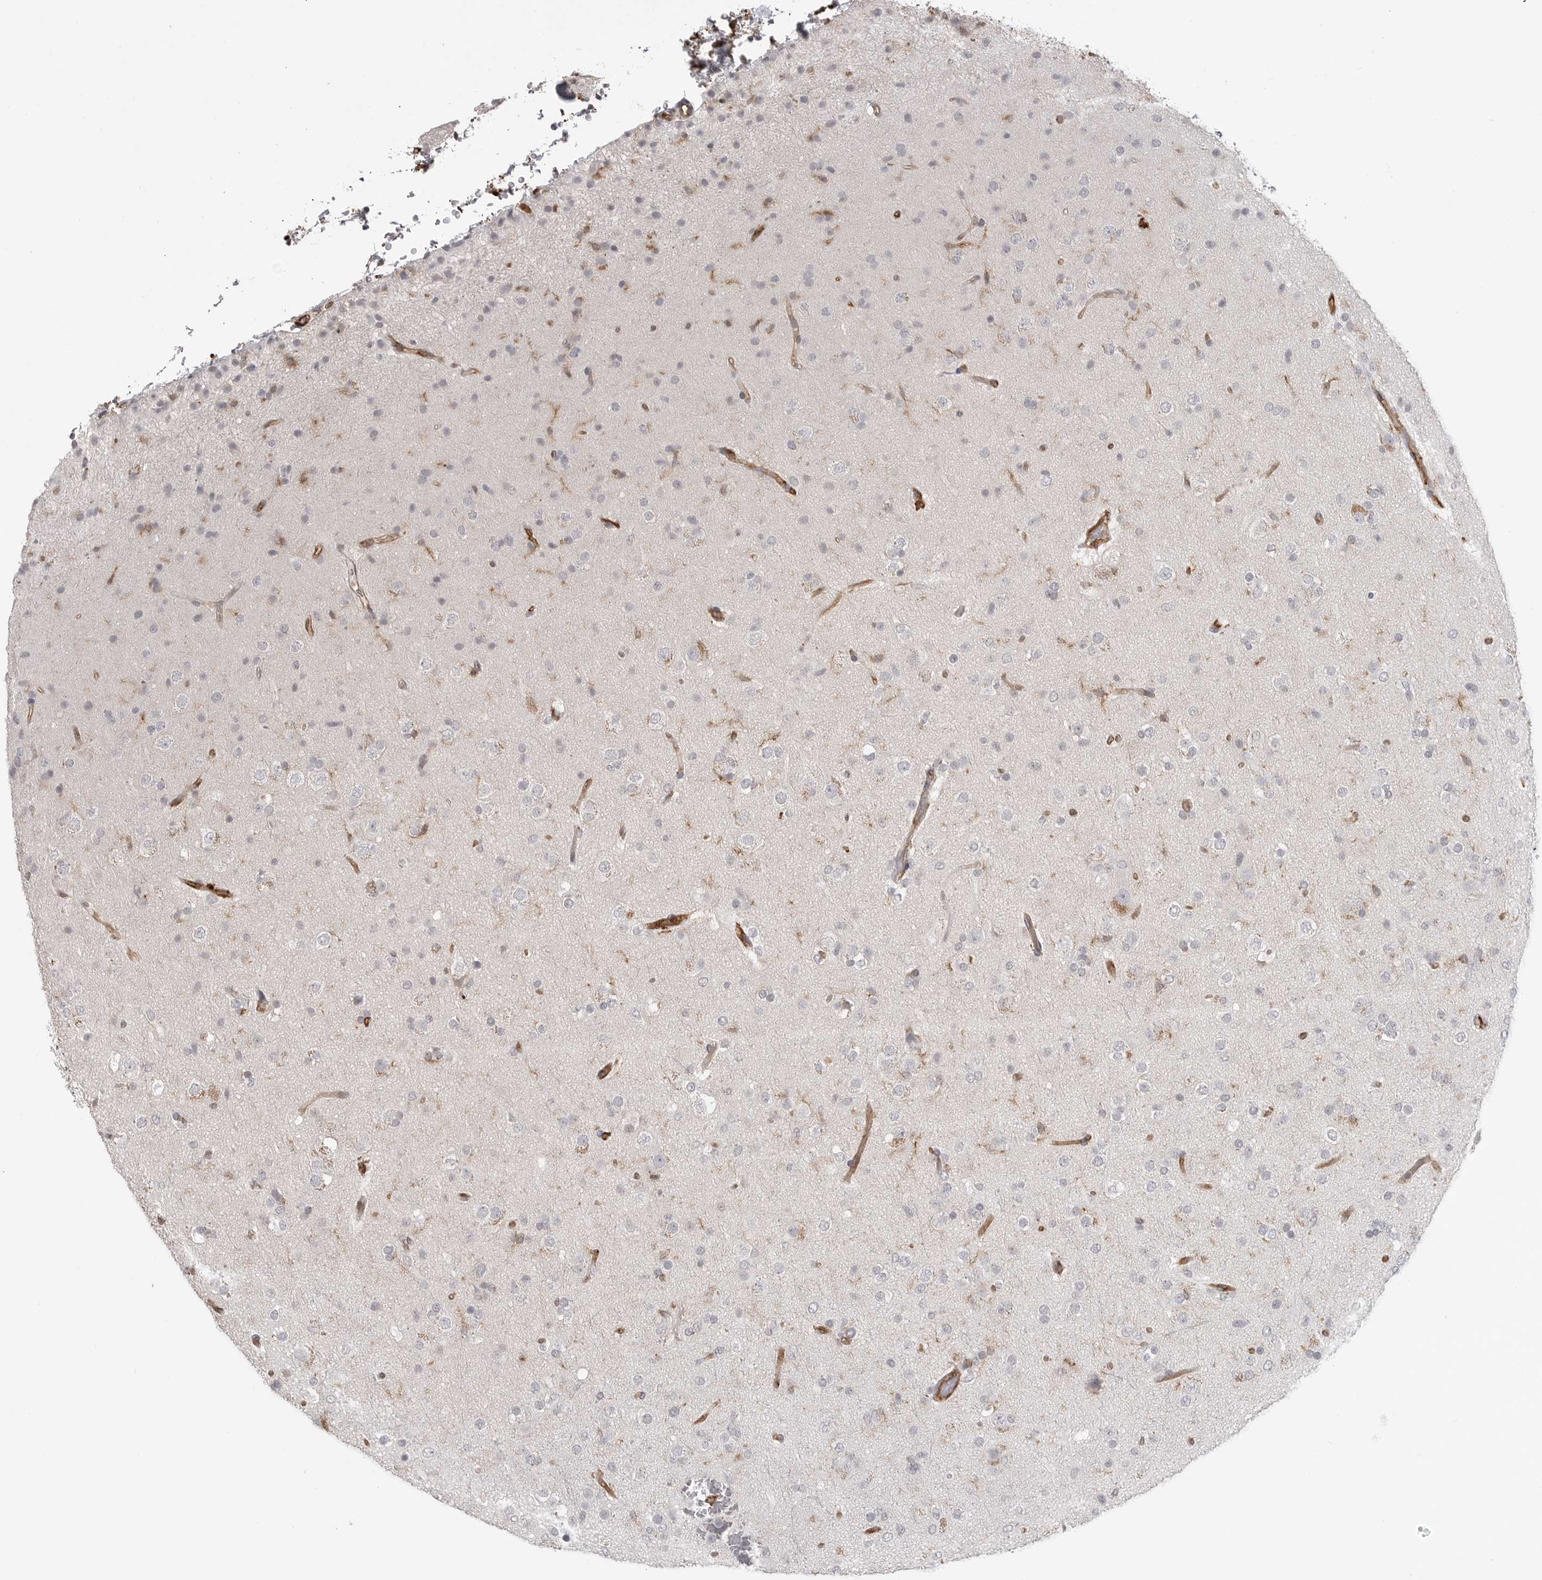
{"staining": {"intensity": "negative", "quantity": "none", "location": "none"}, "tissue": "glioma", "cell_type": "Tumor cells", "image_type": "cancer", "snomed": [{"axis": "morphology", "description": "Glioma, malignant, Low grade"}, {"axis": "topography", "description": "Brain"}], "caption": "A high-resolution image shows immunohistochemistry (IHC) staining of glioma, which shows no significant staining in tumor cells.", "gene": "IFNGR1", "patient": {"sex": "male", "age": 65}}